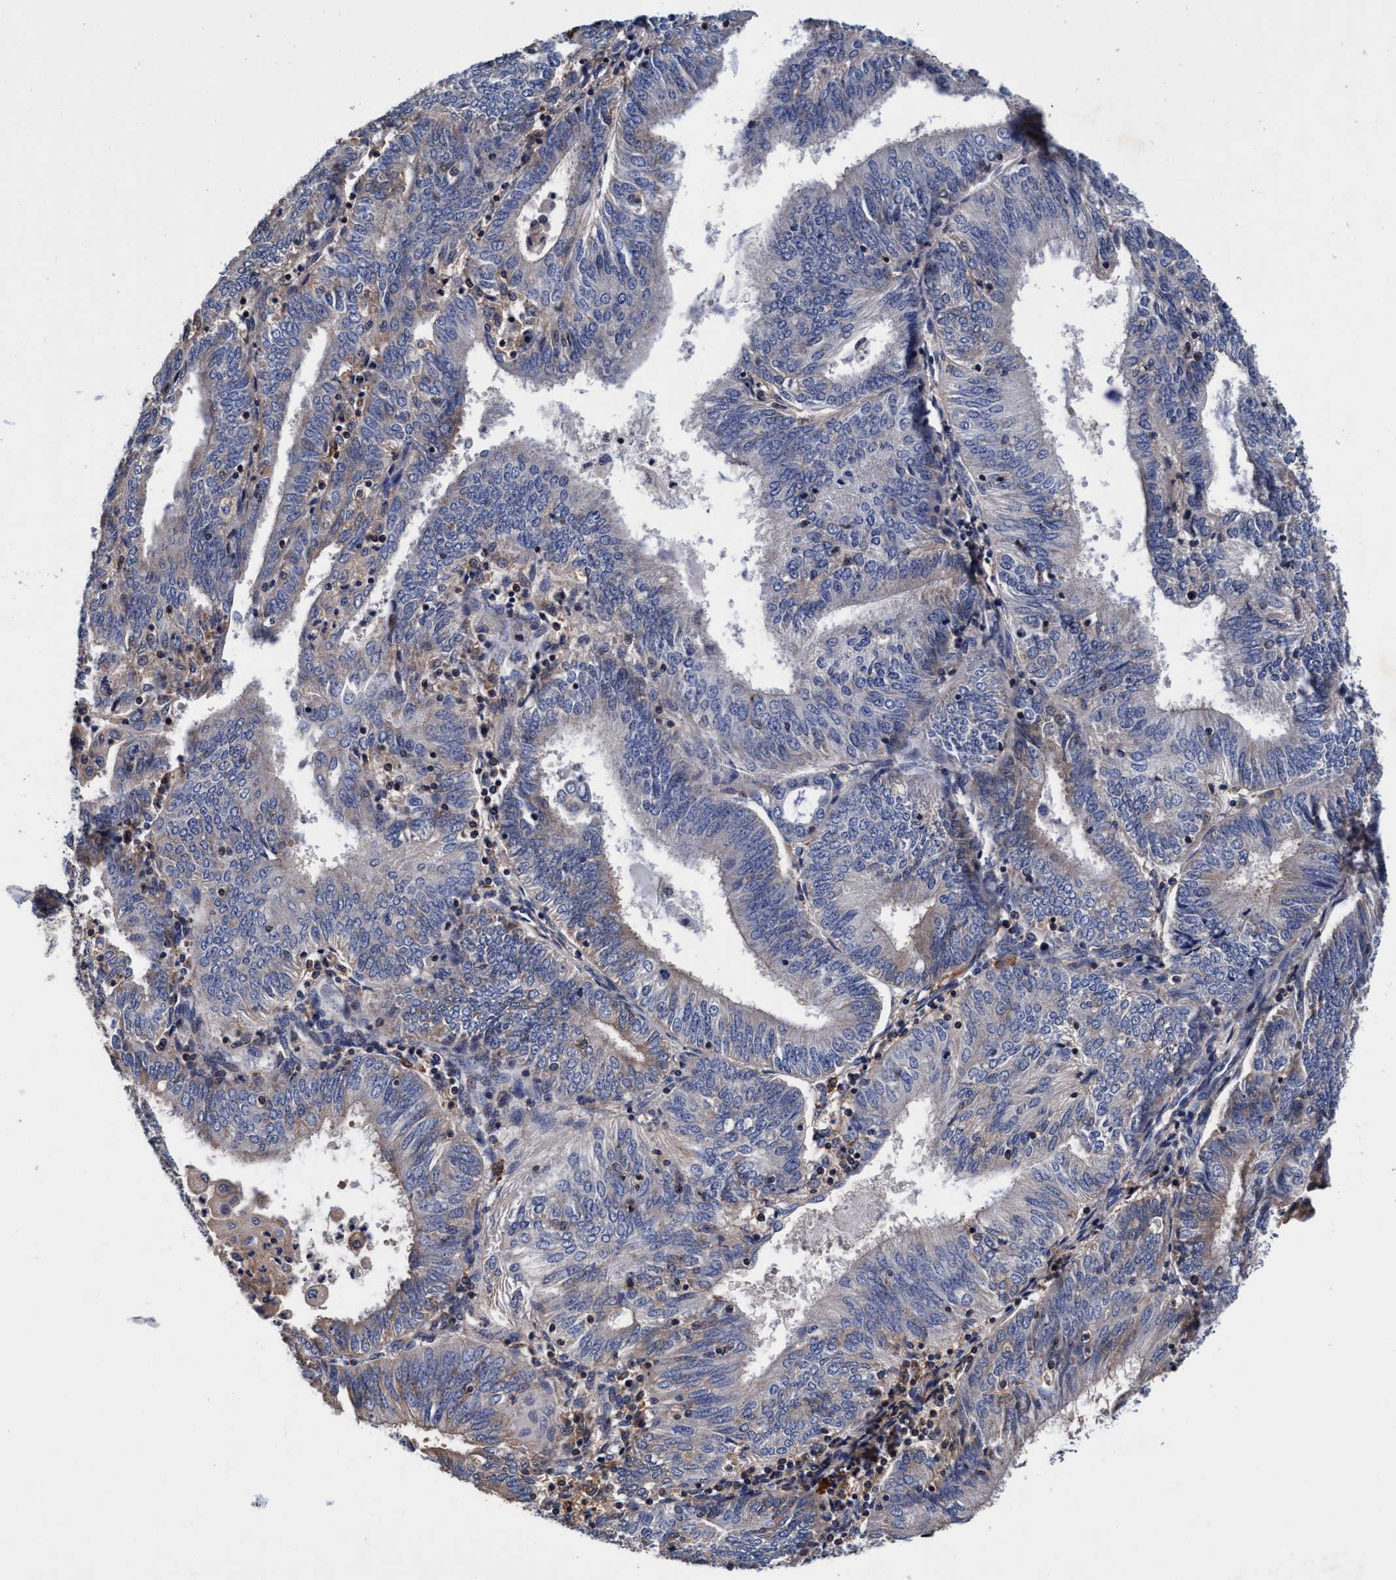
{"staining": {"intensity": "negative", "quantity": "none", "location": "none"}, "tissue": "endometrial cancer", "cell_type": "Tumor cells", "image_type": "cancer", "snomed": [{"axis": "morphology", "description": "Adenocarcinoma, NOS"}, {"axis": "topography", "description": "Endometrium"}], "caption": "An image of human endometrial cancer (adenocarcinoma) is negative for staining in tumor cells. Brightfield microscopy of immunohistochemistry stained with DAB (brown) and hematoxylin (blue), captured at high magnification.", "gene": "RNF208", "patient": {"sex": "female", "age": 58}}